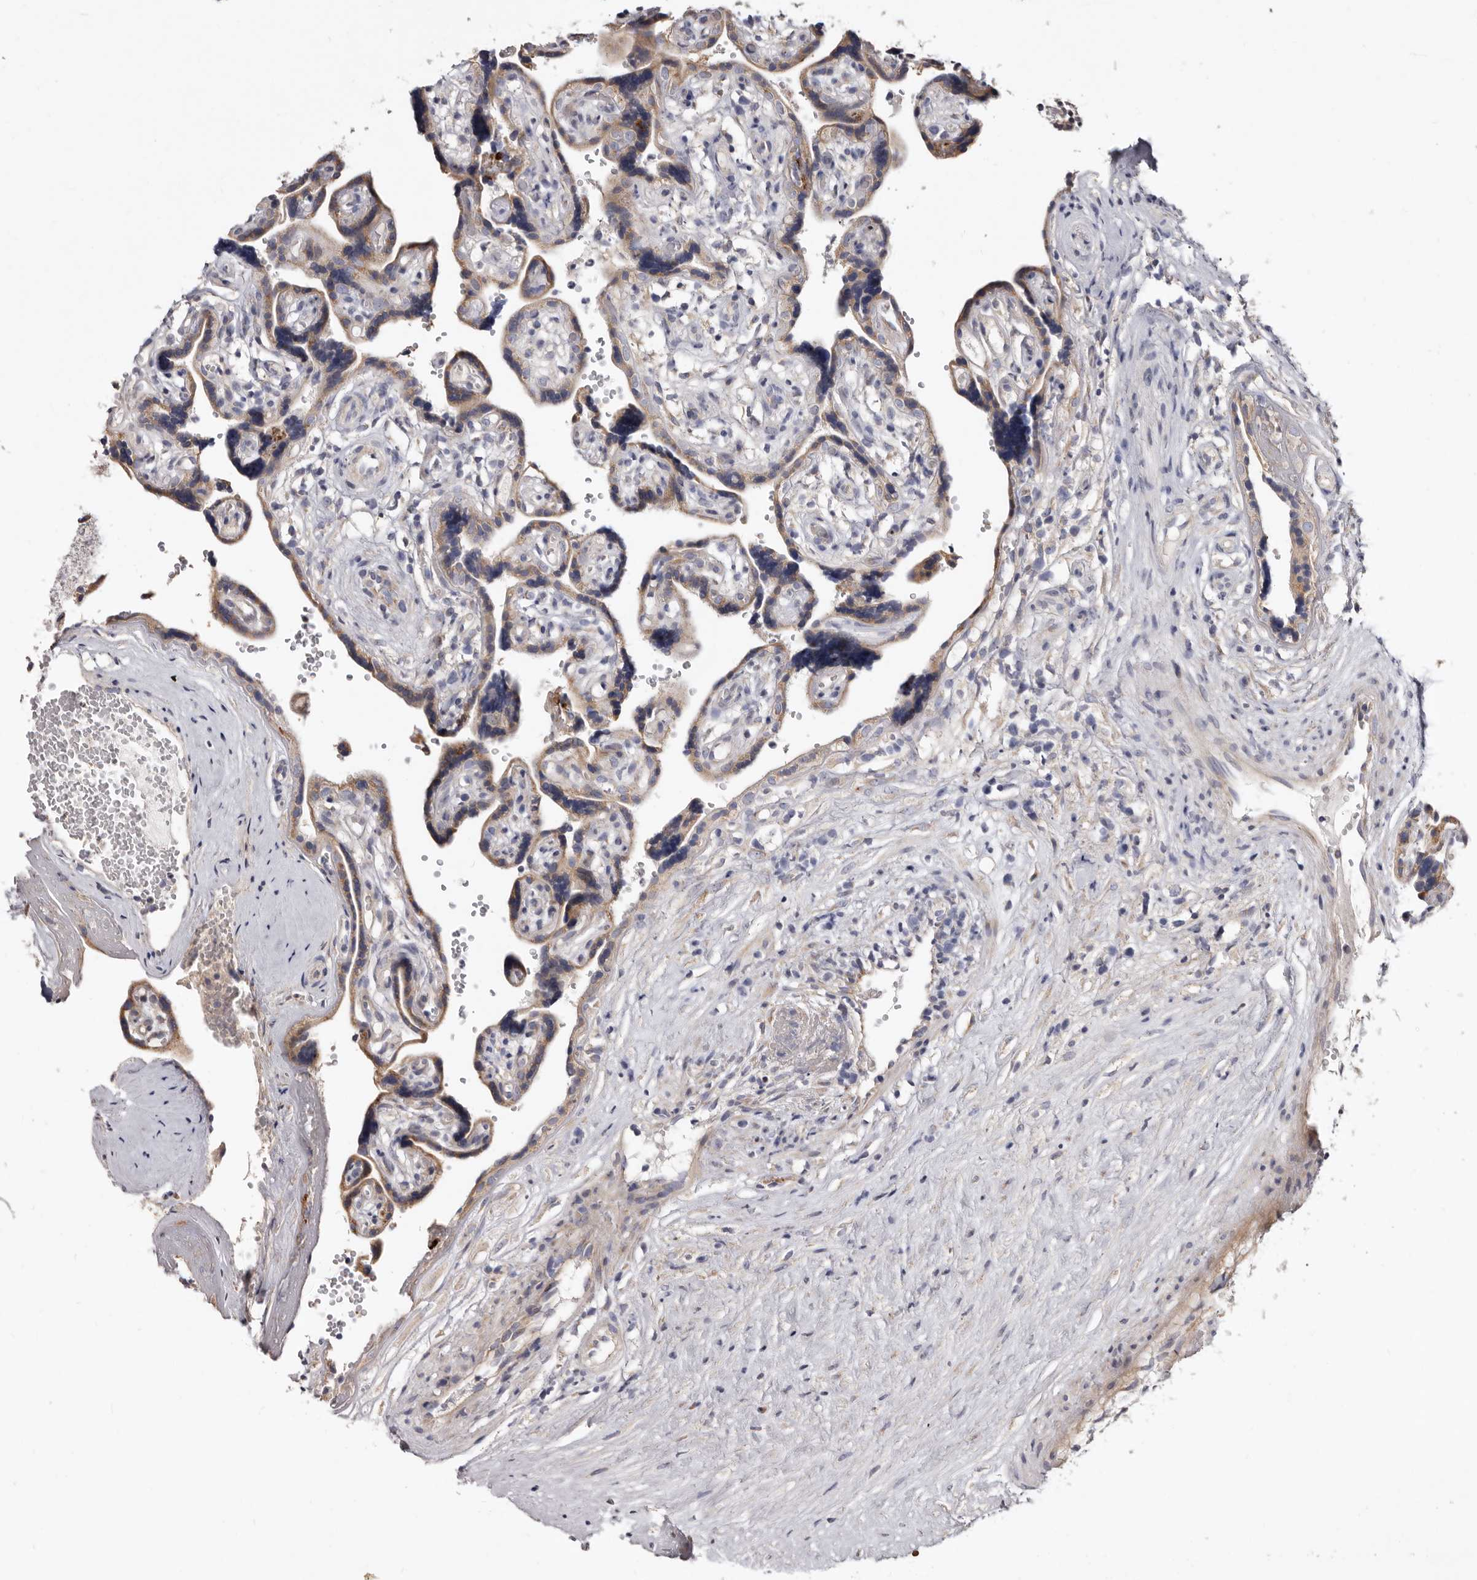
{"staining": {"intensity": "moderate", "quantity": ">75%", "location": "cytoplasmic/membranous"}, "tissue": "placenta", "cell_type": "Decidual cells", "image_type": "normal", "snomed": [{"axis": "morphology", "description": "Normal tissue, NOS"}, {"axis": "topography", "description": "Placenta"}], "caption": "Benign placenta was stained to show a protein in brown. There is medium levels of moderate cytoplasmic/membranous positivity in approximately >75% of decidual cells.", "gene": "ASIC5", "patient": {"sex": "female", "age": 30}}